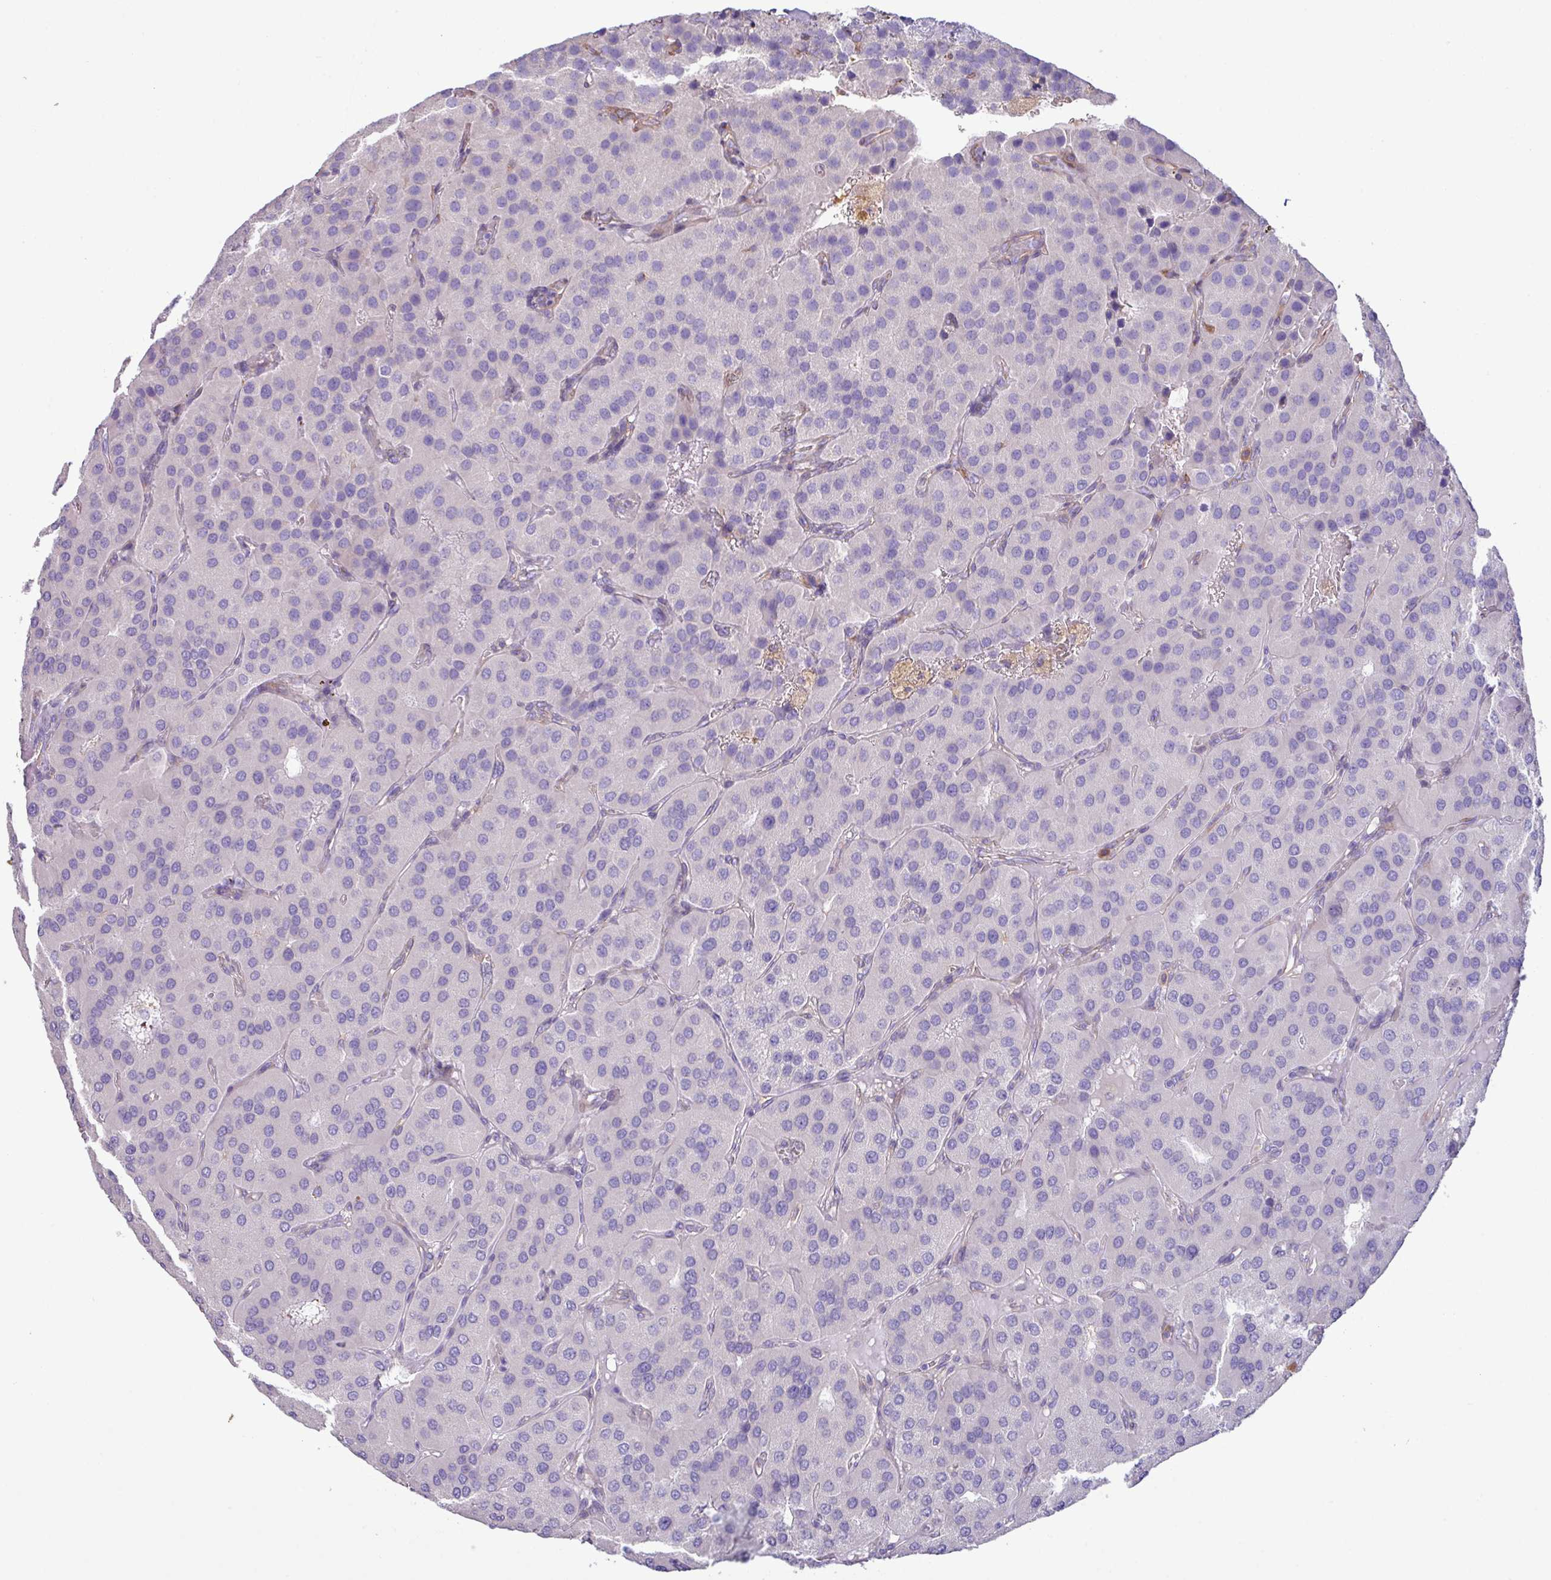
{"staining": {"intensity": "negative", "quantity": "none", "location": "none"}, "tissue": "parathyroid gland", "cell_type": "Glandular cells", "image_type": "normal", "snomed": [{"axis": "morphology", "description": "Normal tissue, NOS"}, {"axis": "morphology", "description": "Adenoma, NOS"}, {"axis": "topography", "description": "Parathyroid gland"}], "caption": "This histopathology image is of normal parathyroid gland stained with immunohistochemistry to label a protein in brown with the nuclei are counter-stained blue. There is no positivity in glandular cells. The staining is performed using DAB (3,3'-diaminobenzidine) brown chromogen with nuclei counter-stained in using hematoxylin.", "gene": "KIRREL3", "patient": {"sex": "female", "age": 86}}